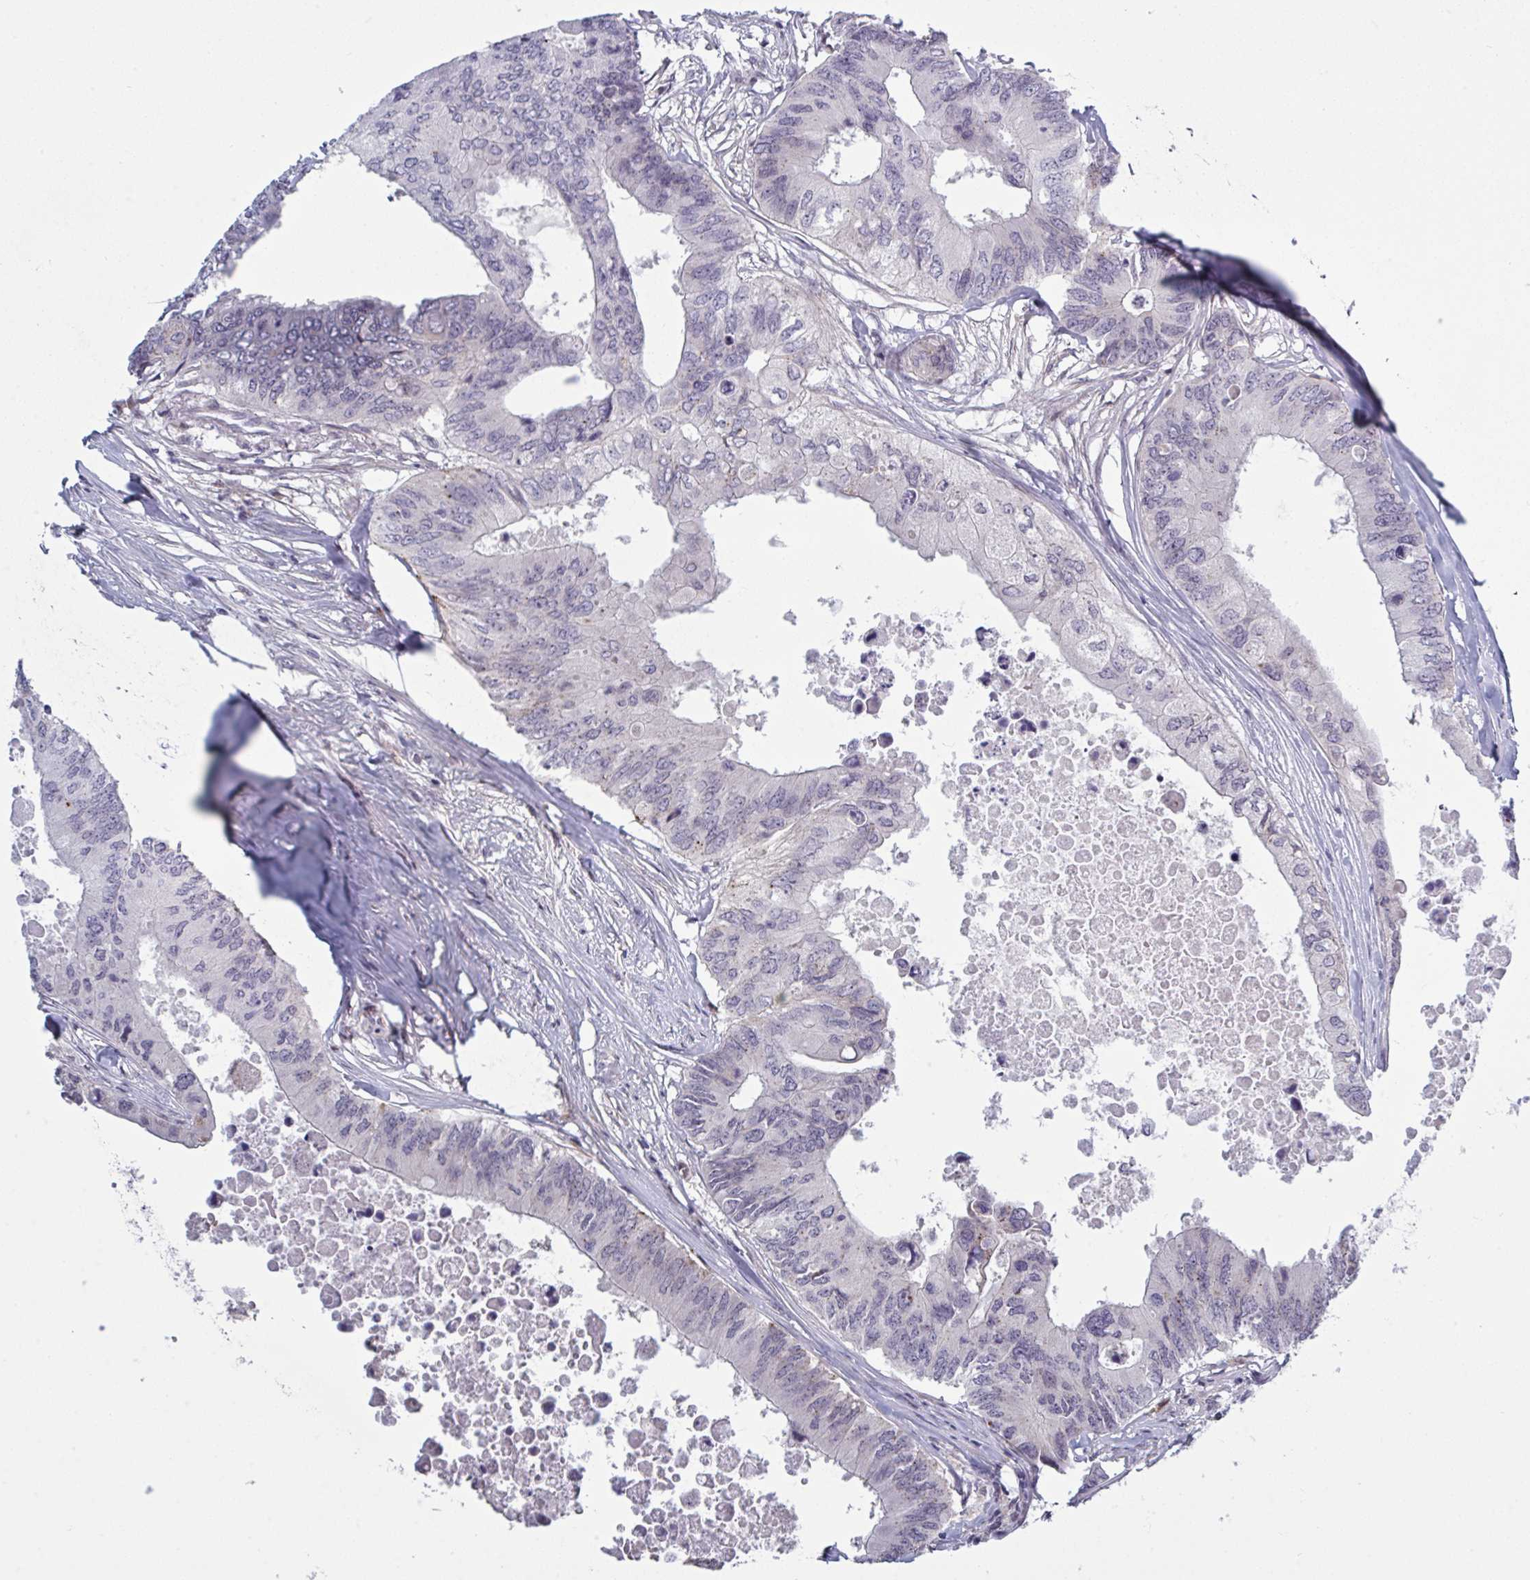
{"staining": {"intensity": "negative", "quantity": "none", "location": "none"}, "tissue": "colorectal cancer", "cell_type": "Tumor cells", "image_type": "cancer", "snomed": [{"axis": "morphology", "description": "Adenocarcinoma, NOS"}, {"axis": "topography", "description": "Colon"}], "caption": "Tumor cells show no significant expression in colorectal cancer (adenocarcinoma). (DAB (3,3'-diaminobenzidine) IHC, high magnification).", "gene": "TCEAL8", "patient": {"sex": "male", "age": 71}}